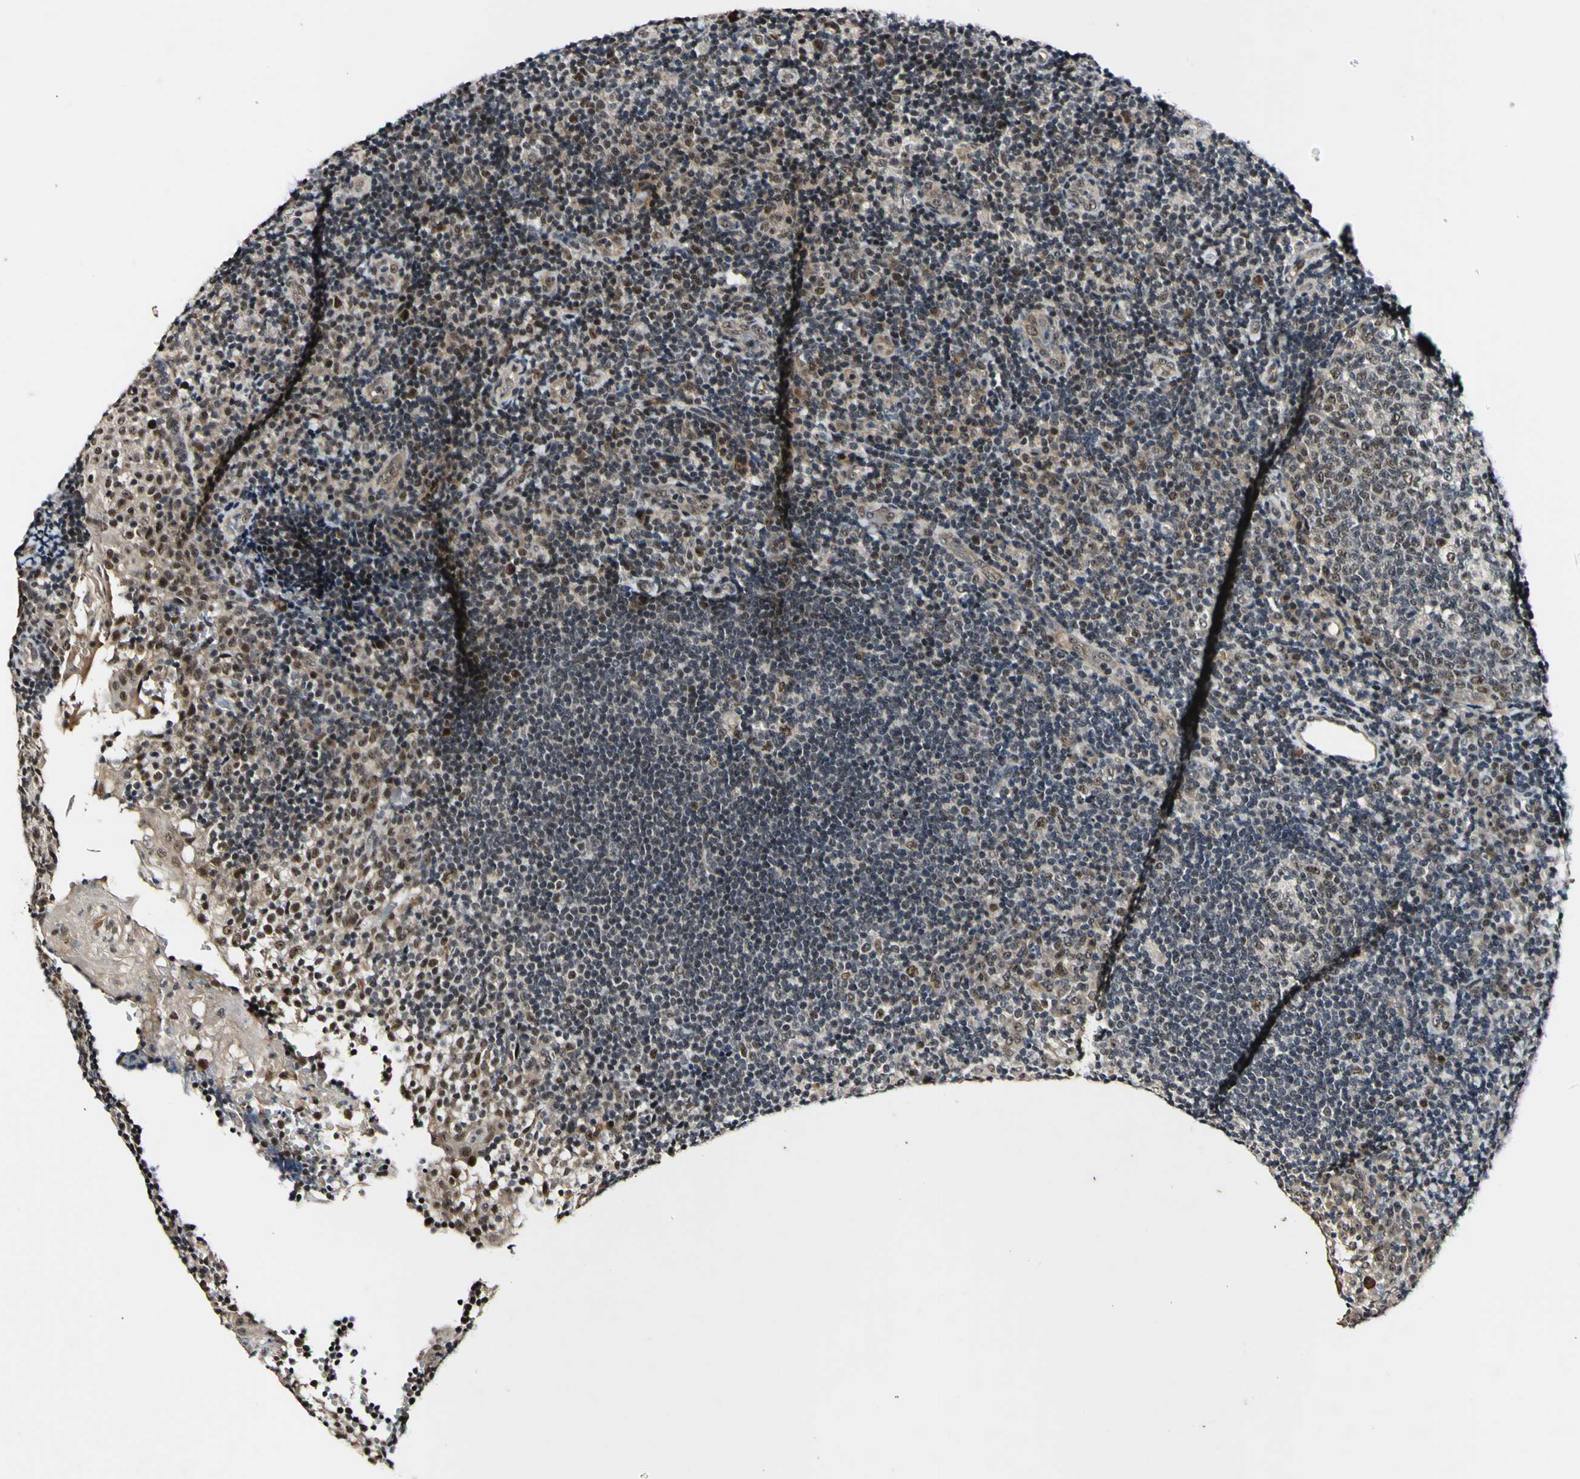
{"staining": {"intensity": "moderate", "quantity": "25%-75%", "location": "nuclear"}, "tissue": "tonsil", "cell_type": "Germinal center cells", "image_type": "normal", "snomed": [{"axis": "morphology", "description": "Normal tissue, NOS"}, {"axis": "topography", "description": "Tonsil"}], "caption": "Brown immunohistochemical staining in normal human tonsil exhibits moderate nuclear positivity in approximately 25%-75% of germinal center cells.", "gene": "POLR2F", "patient": {"sex": "female", "age": 40}}